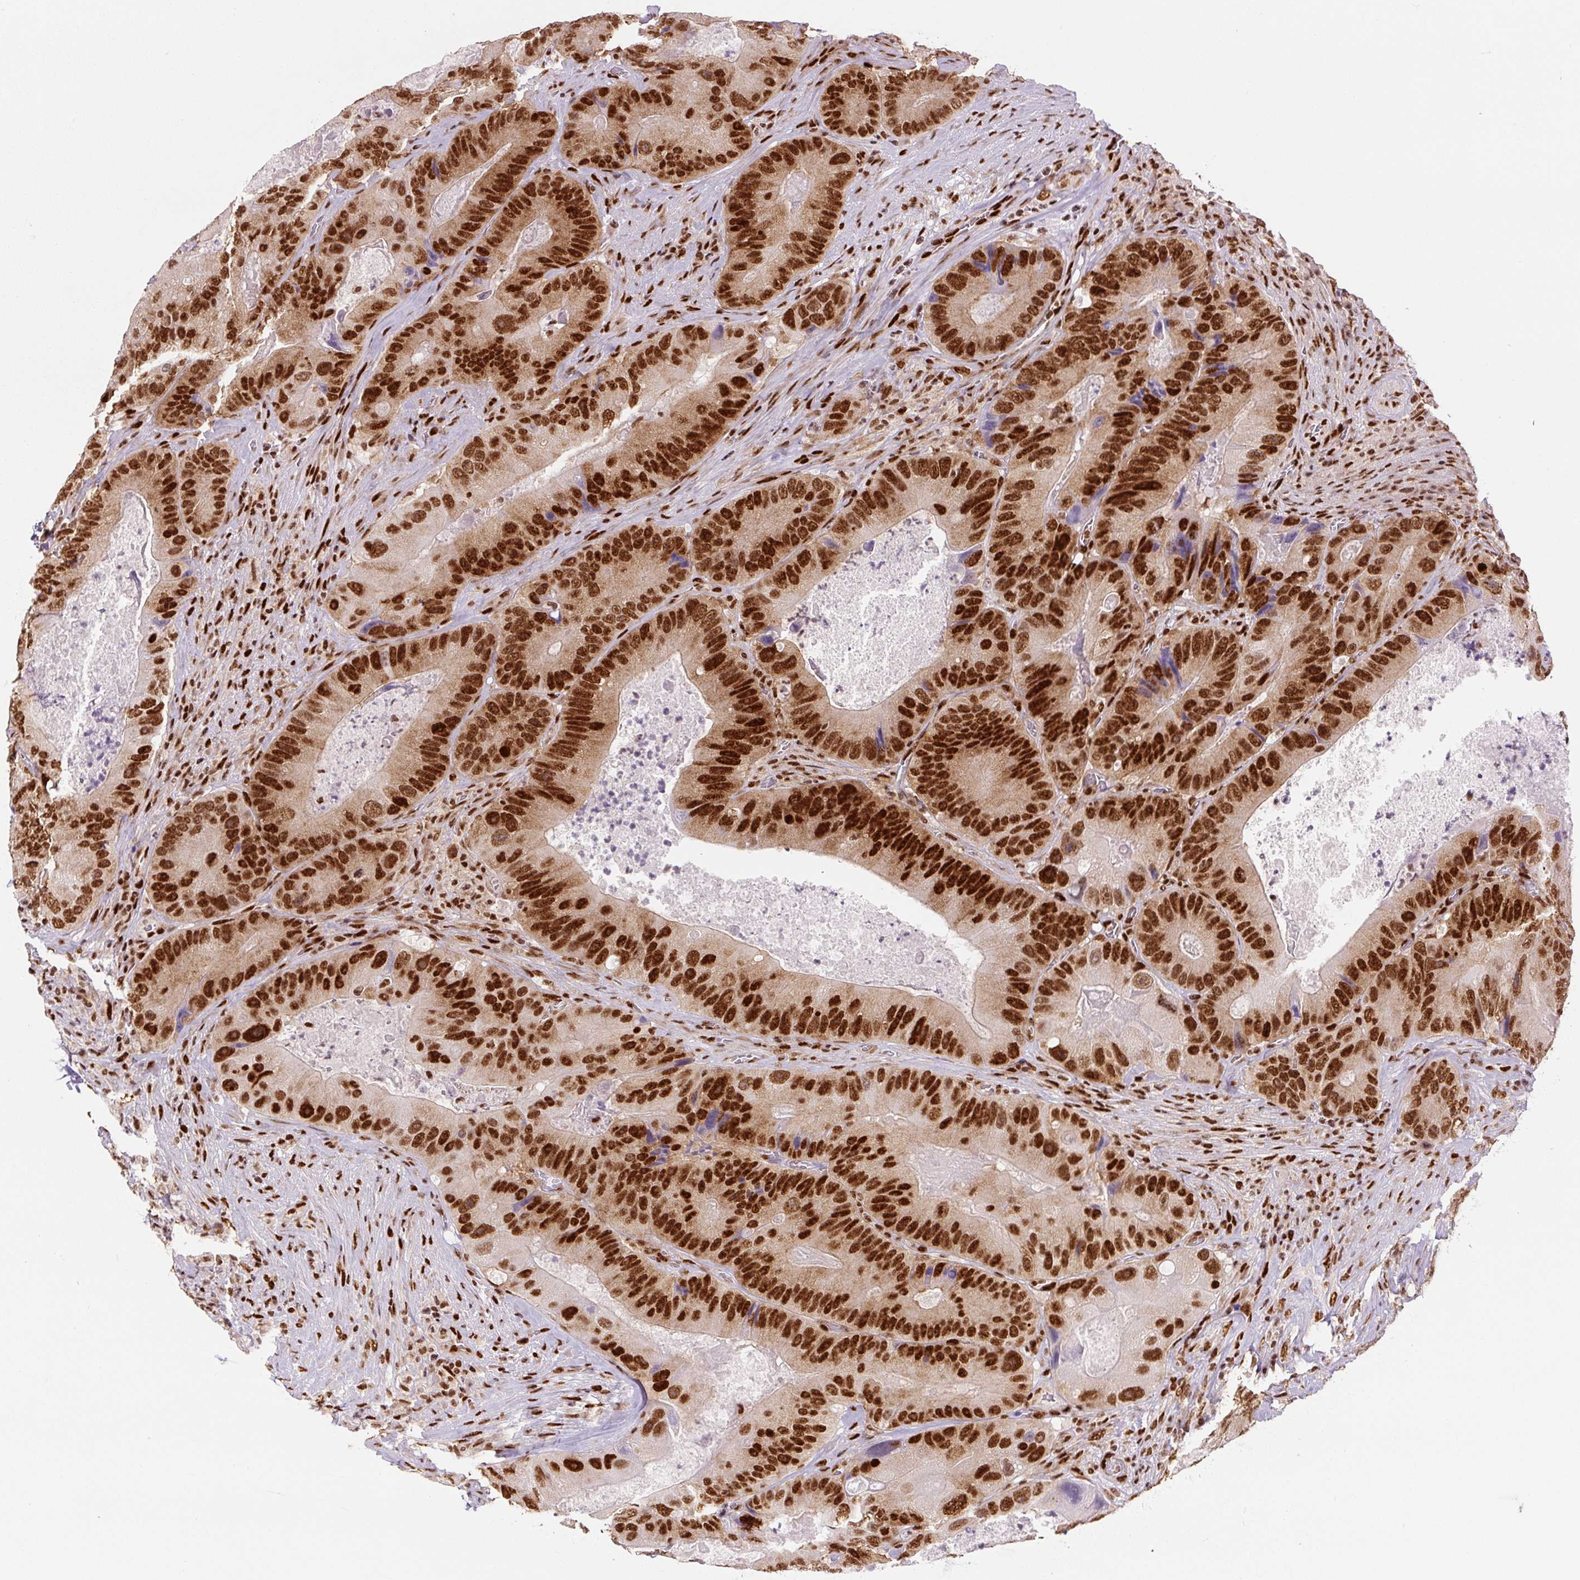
{"staining": {"intensity": "strong", "quantity": ">75%", "location": "nuclear"}, "tissue": "colorectal cancer", "cell_type": "Tumor cells", "image_type": "cancer", "snomed": [{"axis": "morphology", "description": "Adenocarcinoma, NOS"}, {"axis": "topography", "description": "Colon"}], "caption": "High-magnification brightfield microscopy of colorectal cancer stained with DAB (brown) and counterstained with hematoxylin (blue). tumor cells exhibit strong nuclear staining is identified in approximately>75% of cells.", "gene": "FUS", "patient": {"sex": "female", "age": 86}}